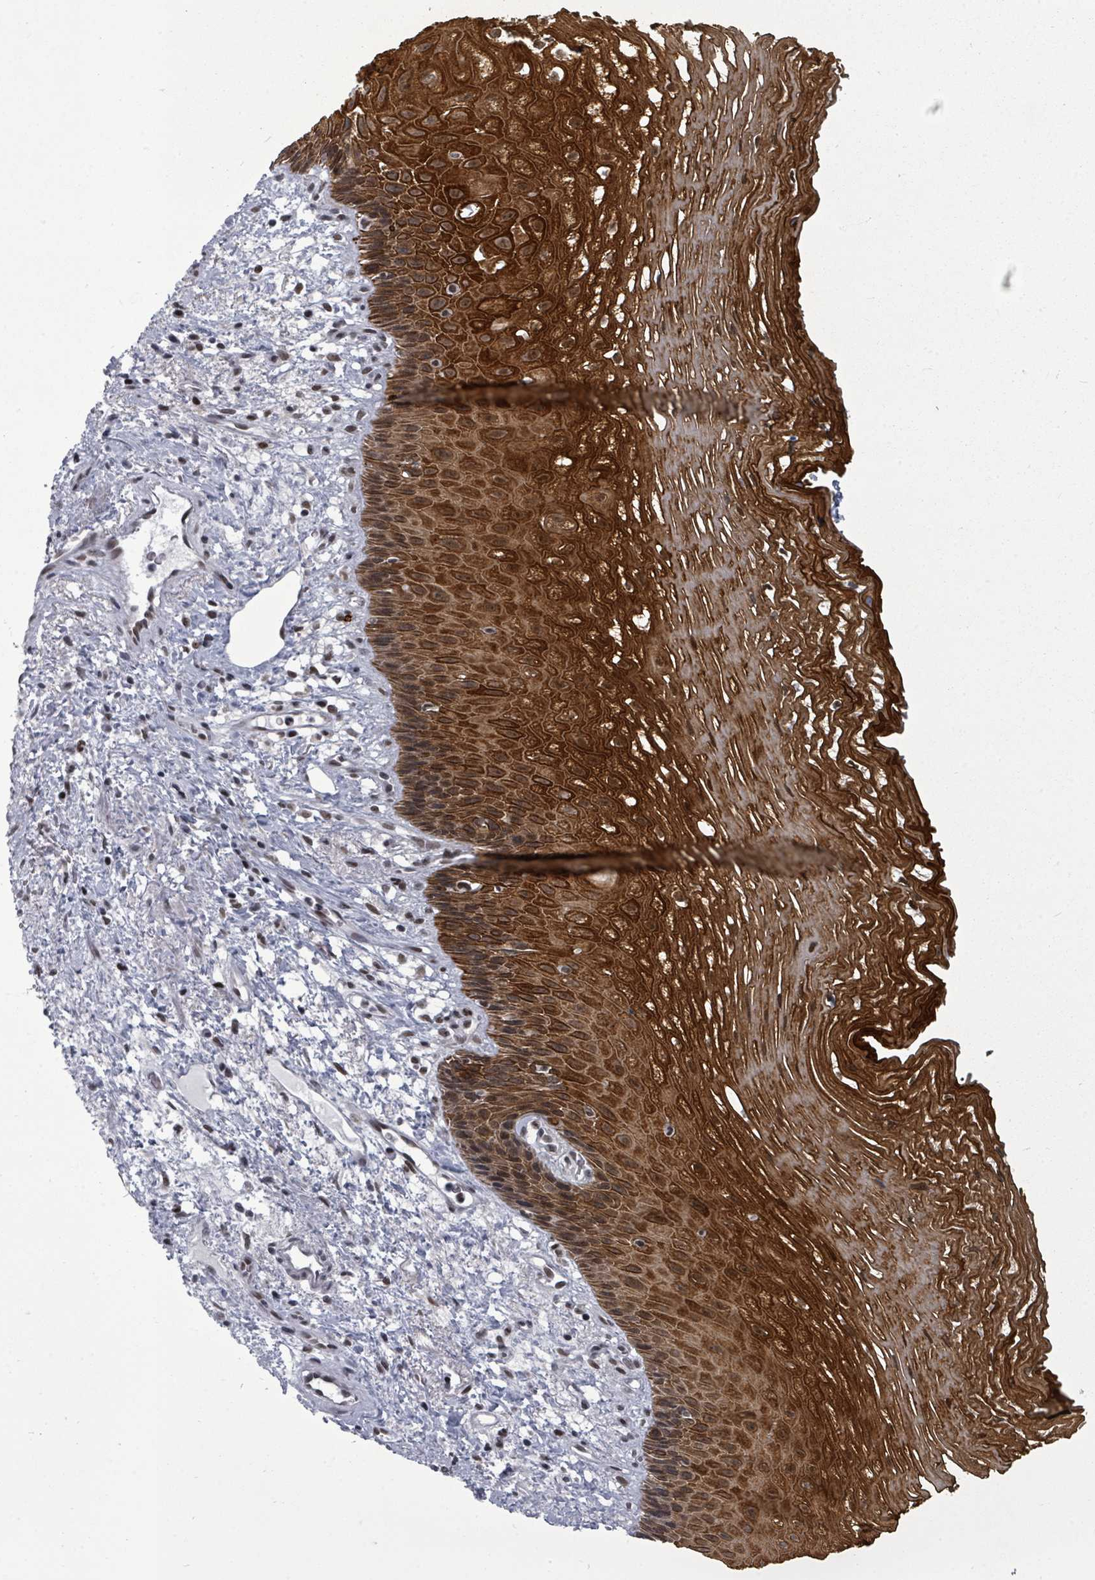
{"staining": {"intensity": "strong", "quantity": ">75%", "location": "cytoplasmic/membranous,nuclear"}, "tissue": "esophagus", "cell_type": "Squamous epithelial cells", "image_type": "normal", "snomed": [{"axis": "morphology", "description": "Normal tissue, NOS"}, {"axis": "topography", "description": "Esophagus"}], "caption": "DAB (3,3'-diaminobenzidine) immunohistochemical staining of benign esophagus exhibits strong cytoplasmic/membranous,nuclear protein positivity in about >75% of squamous epithelial cells.", "gene": "BIVM", "patient": {"sex": "male", "age": 60}}